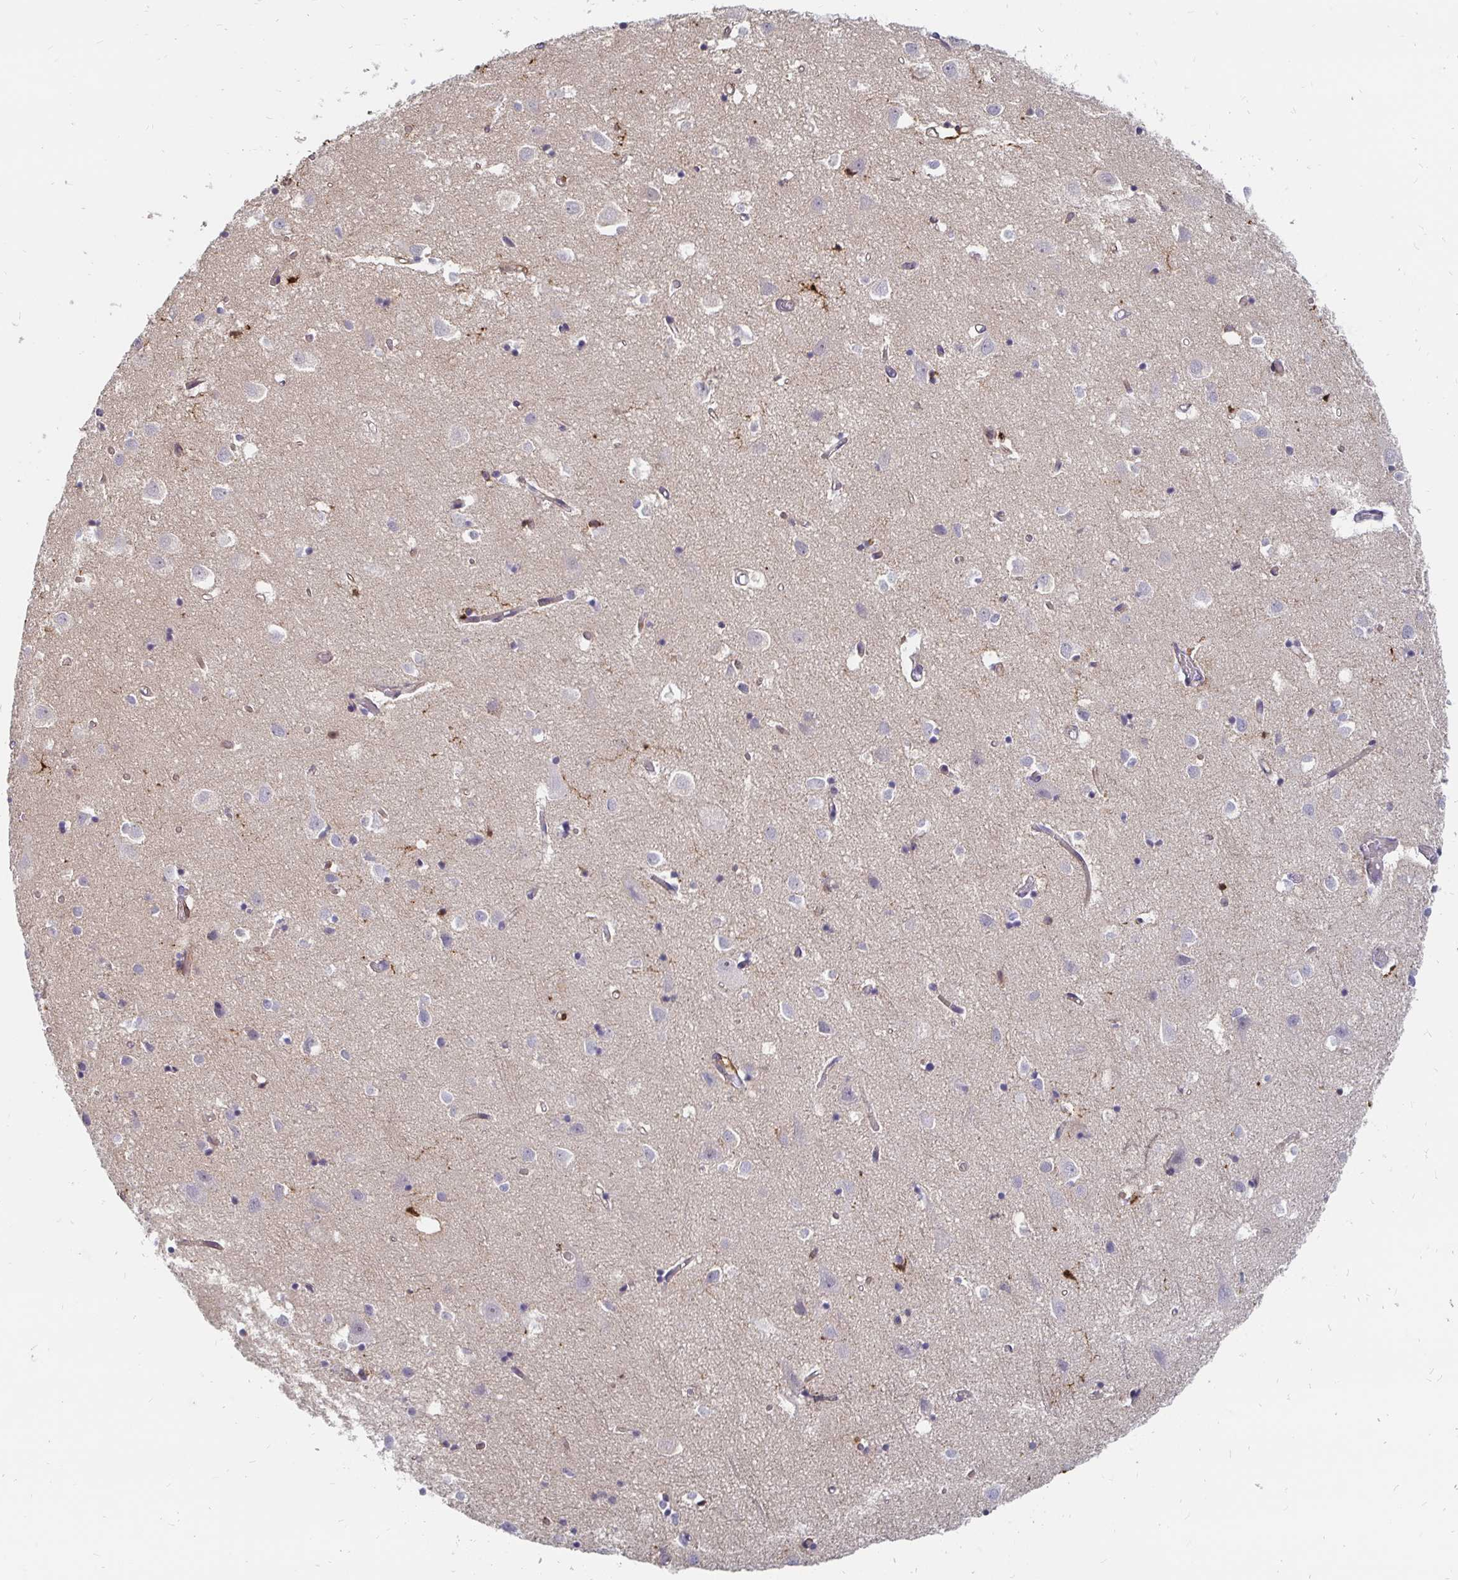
{"staining": {"intensity": "moderate", "quantity": "<25%", "location": "cytoplasmic/membranous"}, "tissue": "cerebral cortex", "cell_type": "Endothelial cells", "image_type": "normal", "snomed": [{"axis": "morphology", "description": "Normal tissue, NOS"}, {"axis": "topography", "description": "Cerebral cortex"}], "caption": "Endothelial cells exhibit moderate cytoplasmic/membranous expression in approximately <25% of cells in unremarkable cerebral cortex. The staining is performed using DAB (3,3'-diaminobenzidine) brown chromogen to label protein expression. The nuclei are counter-stained blue using hematoxylin.", "gene": "CCDC85A", "patient": {"sex": "male", "age": 70}}